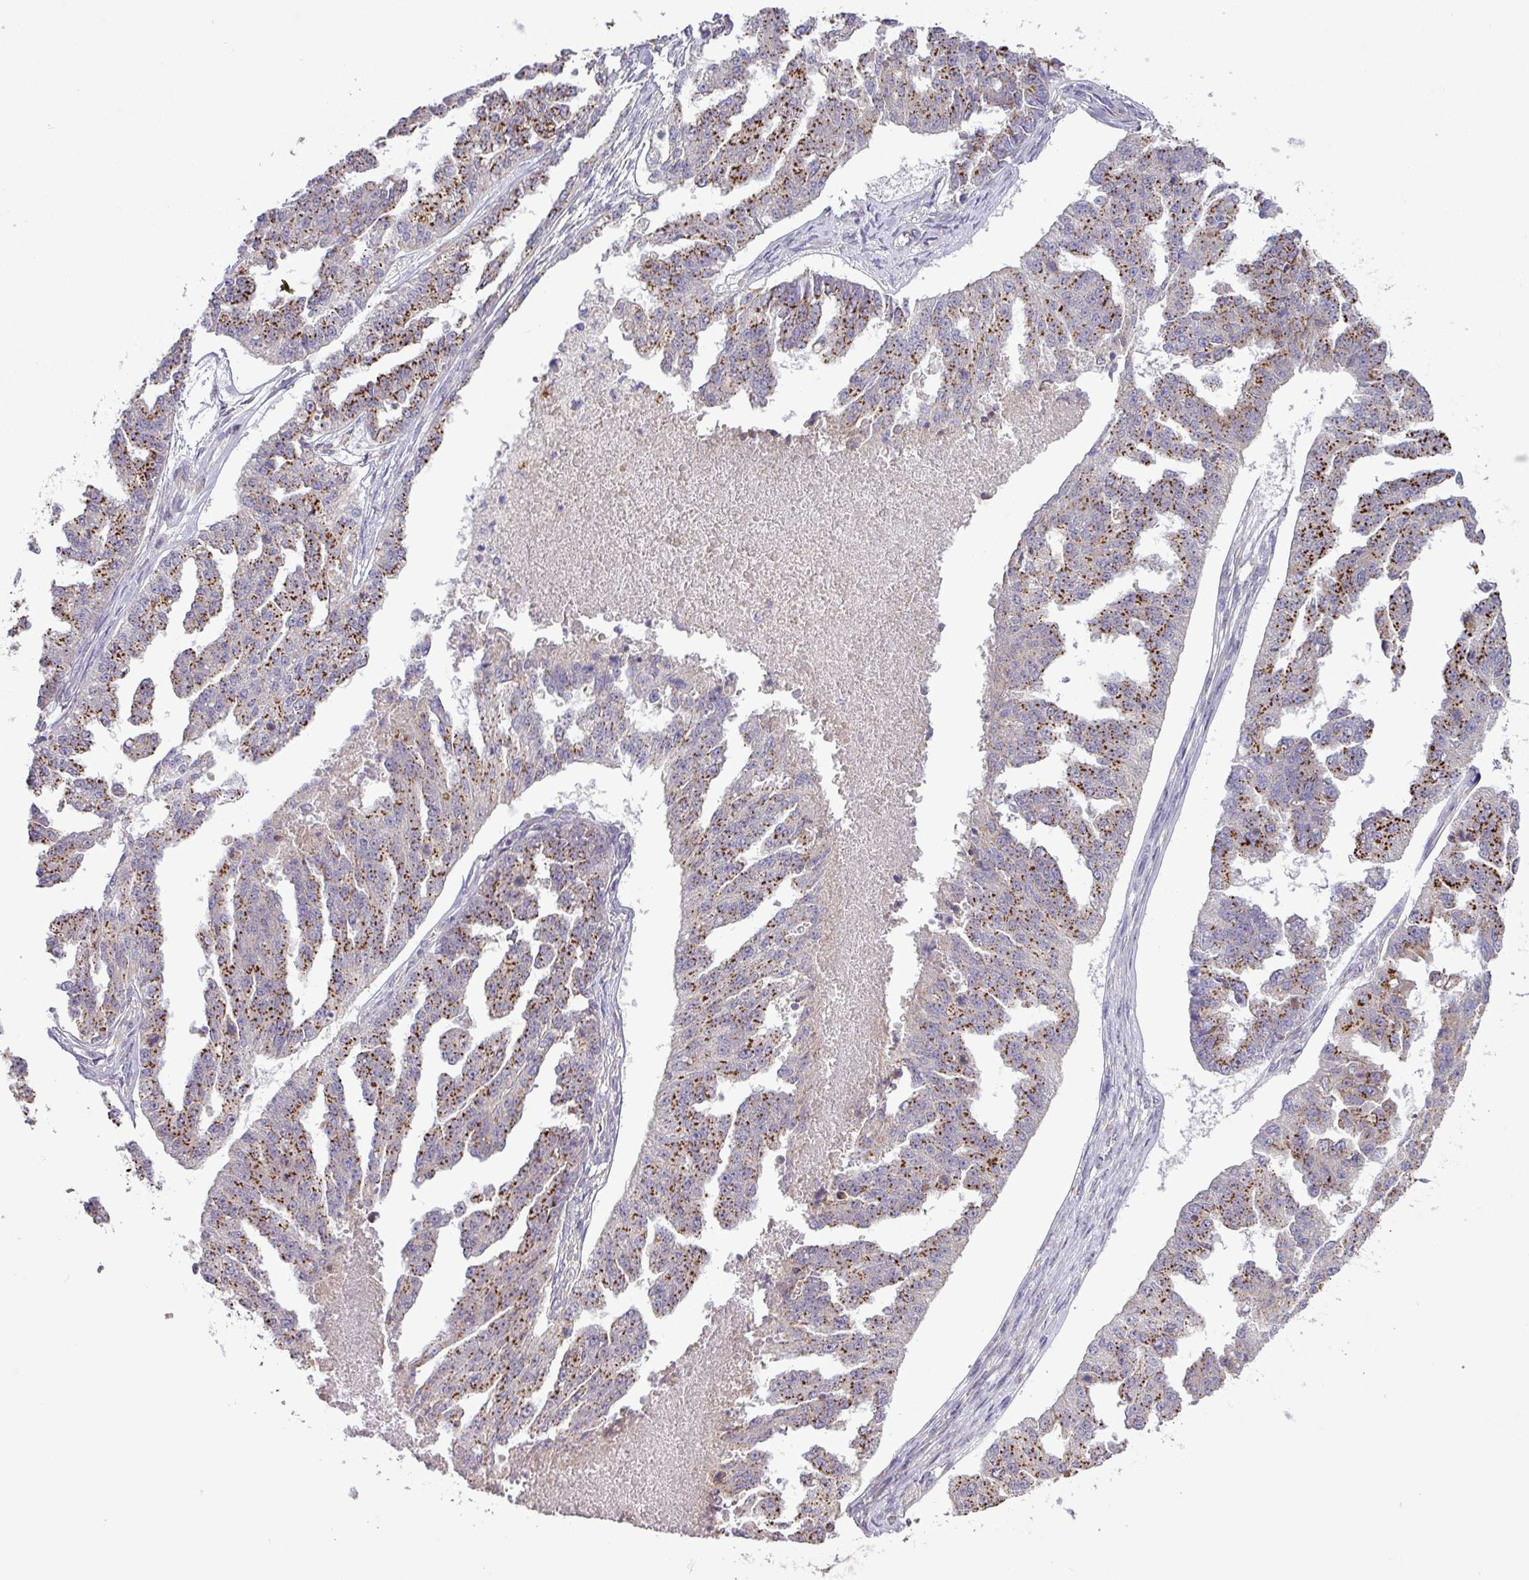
{"staining": {"intensity": "strong", "quantity": ">75%", "location": "cytoplasmic/membranous"}, "tissue": "ovarian cancer", "cell_type": "Tumor cells", "image_type": "cancer", "snomed": [{"axis": "morphology", "description": "Cystadenocarcinoma, serous, NOS"}, {"axis": "topography", "description": "Ovary"}], "caption": "Ovarian cancer tissue exhibits strong cytoplasmic/membranous staining in about >75% of tumor cells", "gene": "GALNT12", "patient": {"sex": "female", "age": 58}}